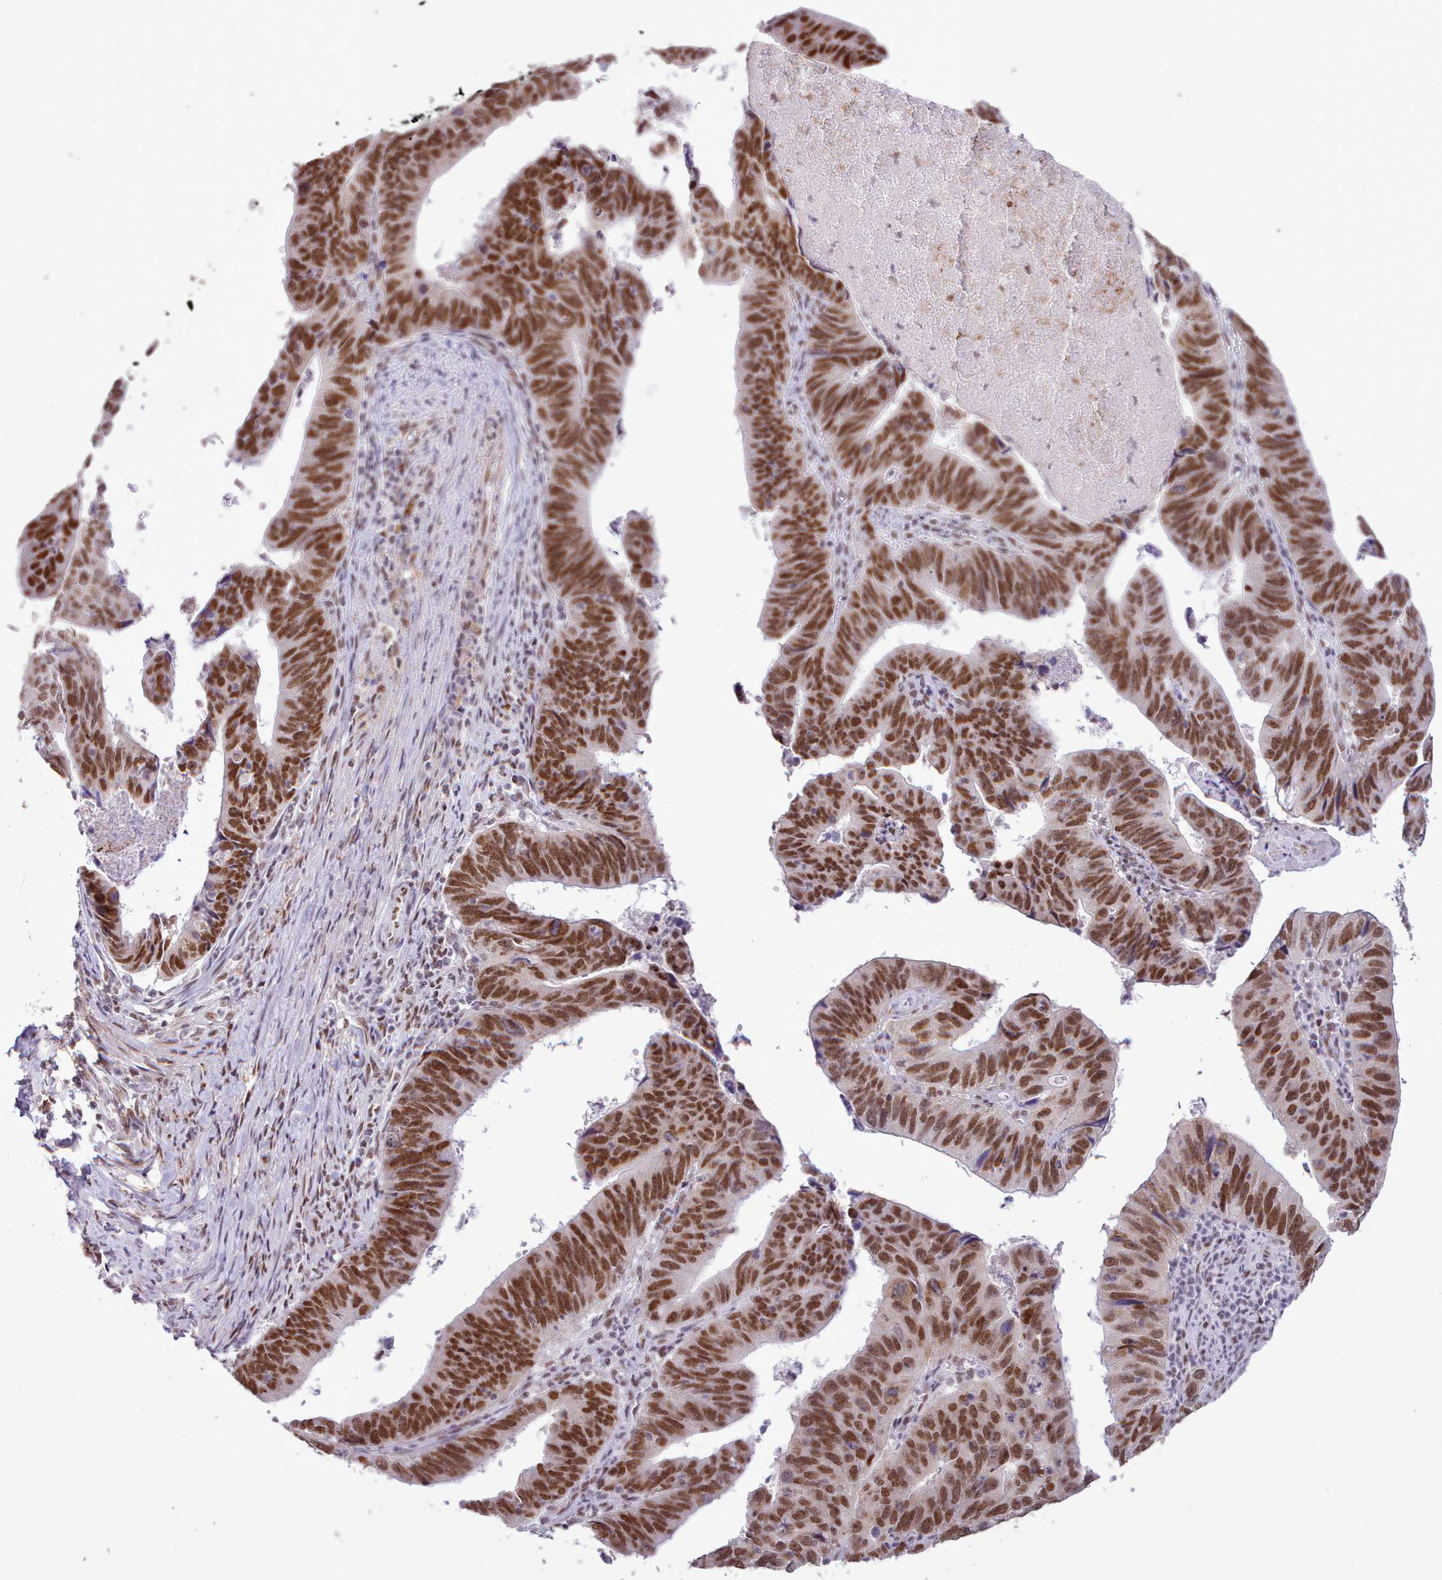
{"staining": {"intensity": "strong", "quantity": ">75%", "location": "nuclear"}, "tissue": "stomach cancer", "cell_type": "Tumor cells", "image_type": "cancer", "snomed": [{"axis": "morphology", "description": "Adenocarcinoma, NOS"}, {"axis": "topography", "description": "Stomach"}], "caption": "Immunohistochemical staining of human stomach adenocarcinoma exhibits high levels of strong nuclear protein staining in about >75% of tumor cells. (Stains: DAB (3,3'-diaminobenzidine) in brown, nuclei in blue, Microscopy: brightfield microscopy at high magnification).", "gene": "TAF15", "patient": {"sex": "male", "age": 59}}